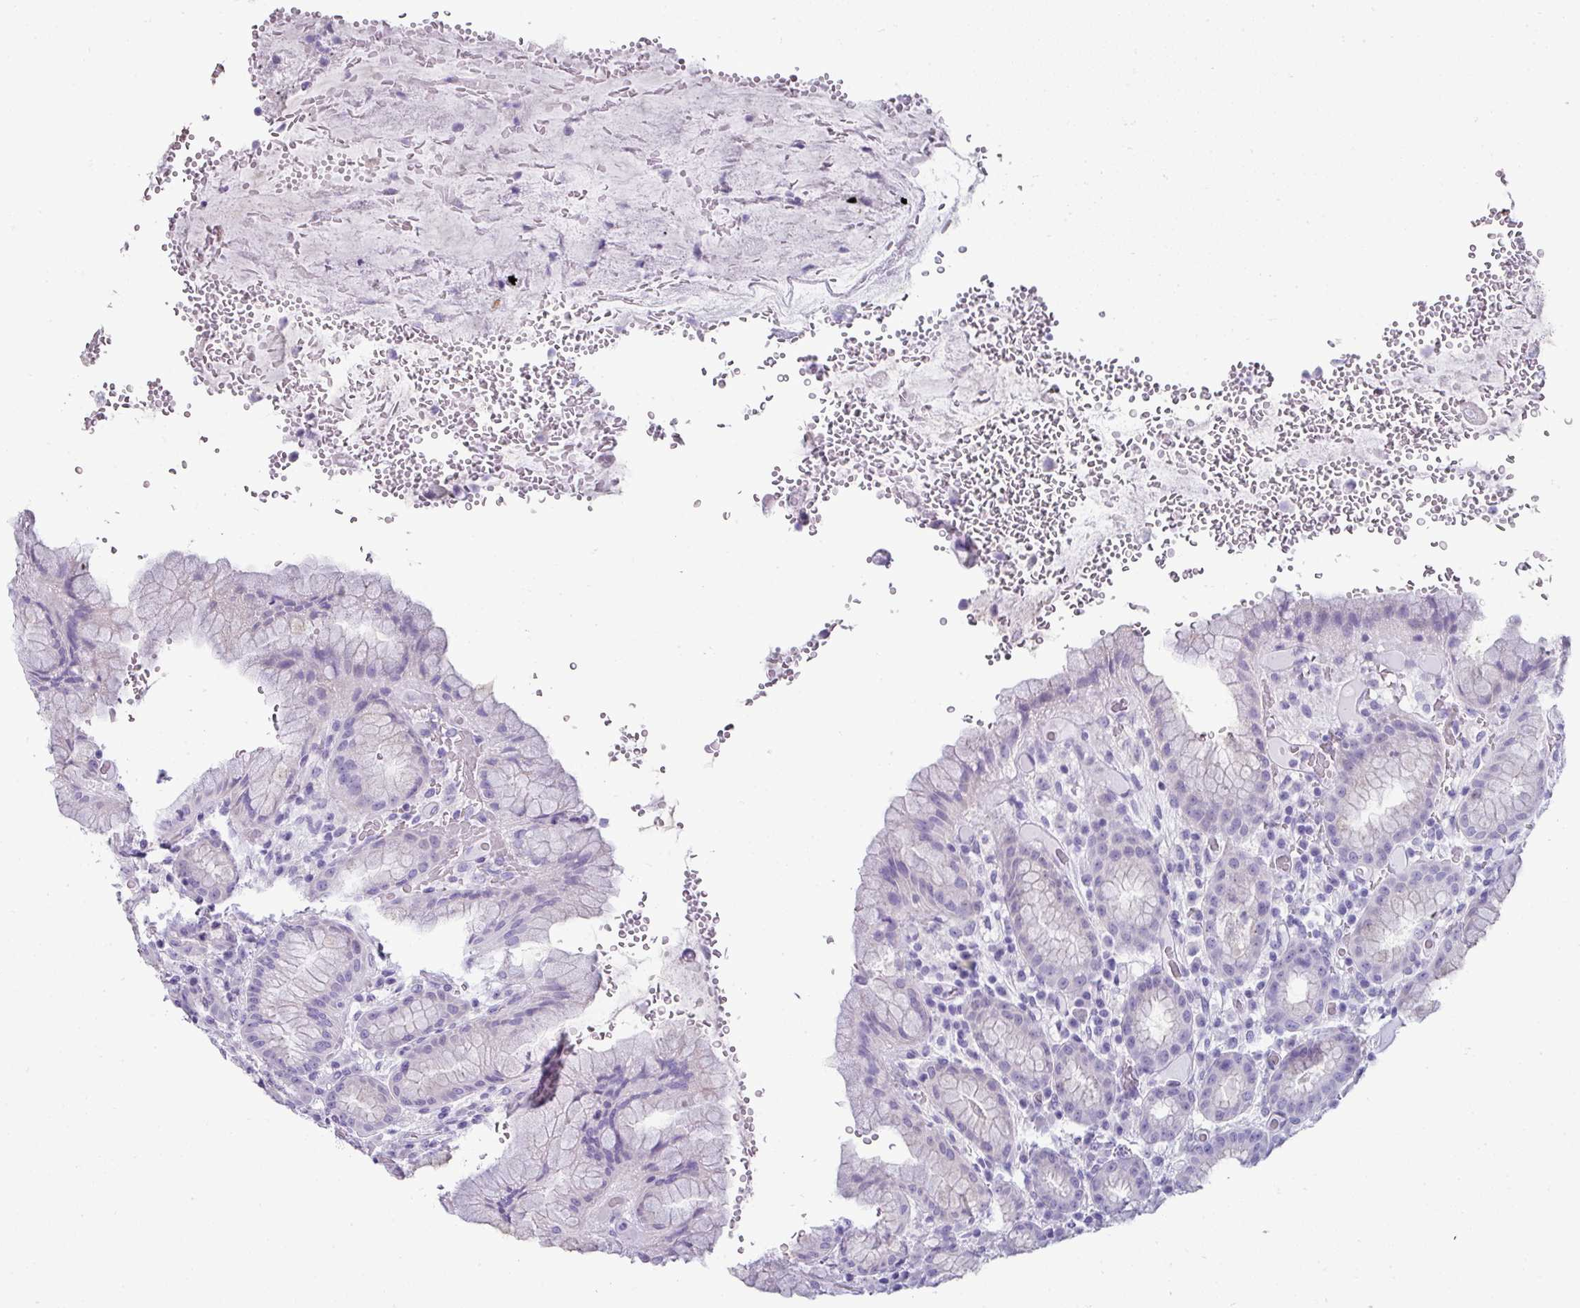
{"staining": {"intensity": "negative", "quantity": "none", "location": "none"}, "tissue": "stomach", "cell_type": "Glandular cells", "image_type": "normal", "snomed": [{"axis": "morphology", "description": "Normal tissue, NOS"}, {"axis": "topography", "description": "Stomach, upper"}], "caption": "This is an immunohistochemistry (IHC) photomicrograph of unremarkable human stomach. There is no positivity in glandular cells.", "gene": "VCX2", "patient": {"sex": "male", "age": 52}}